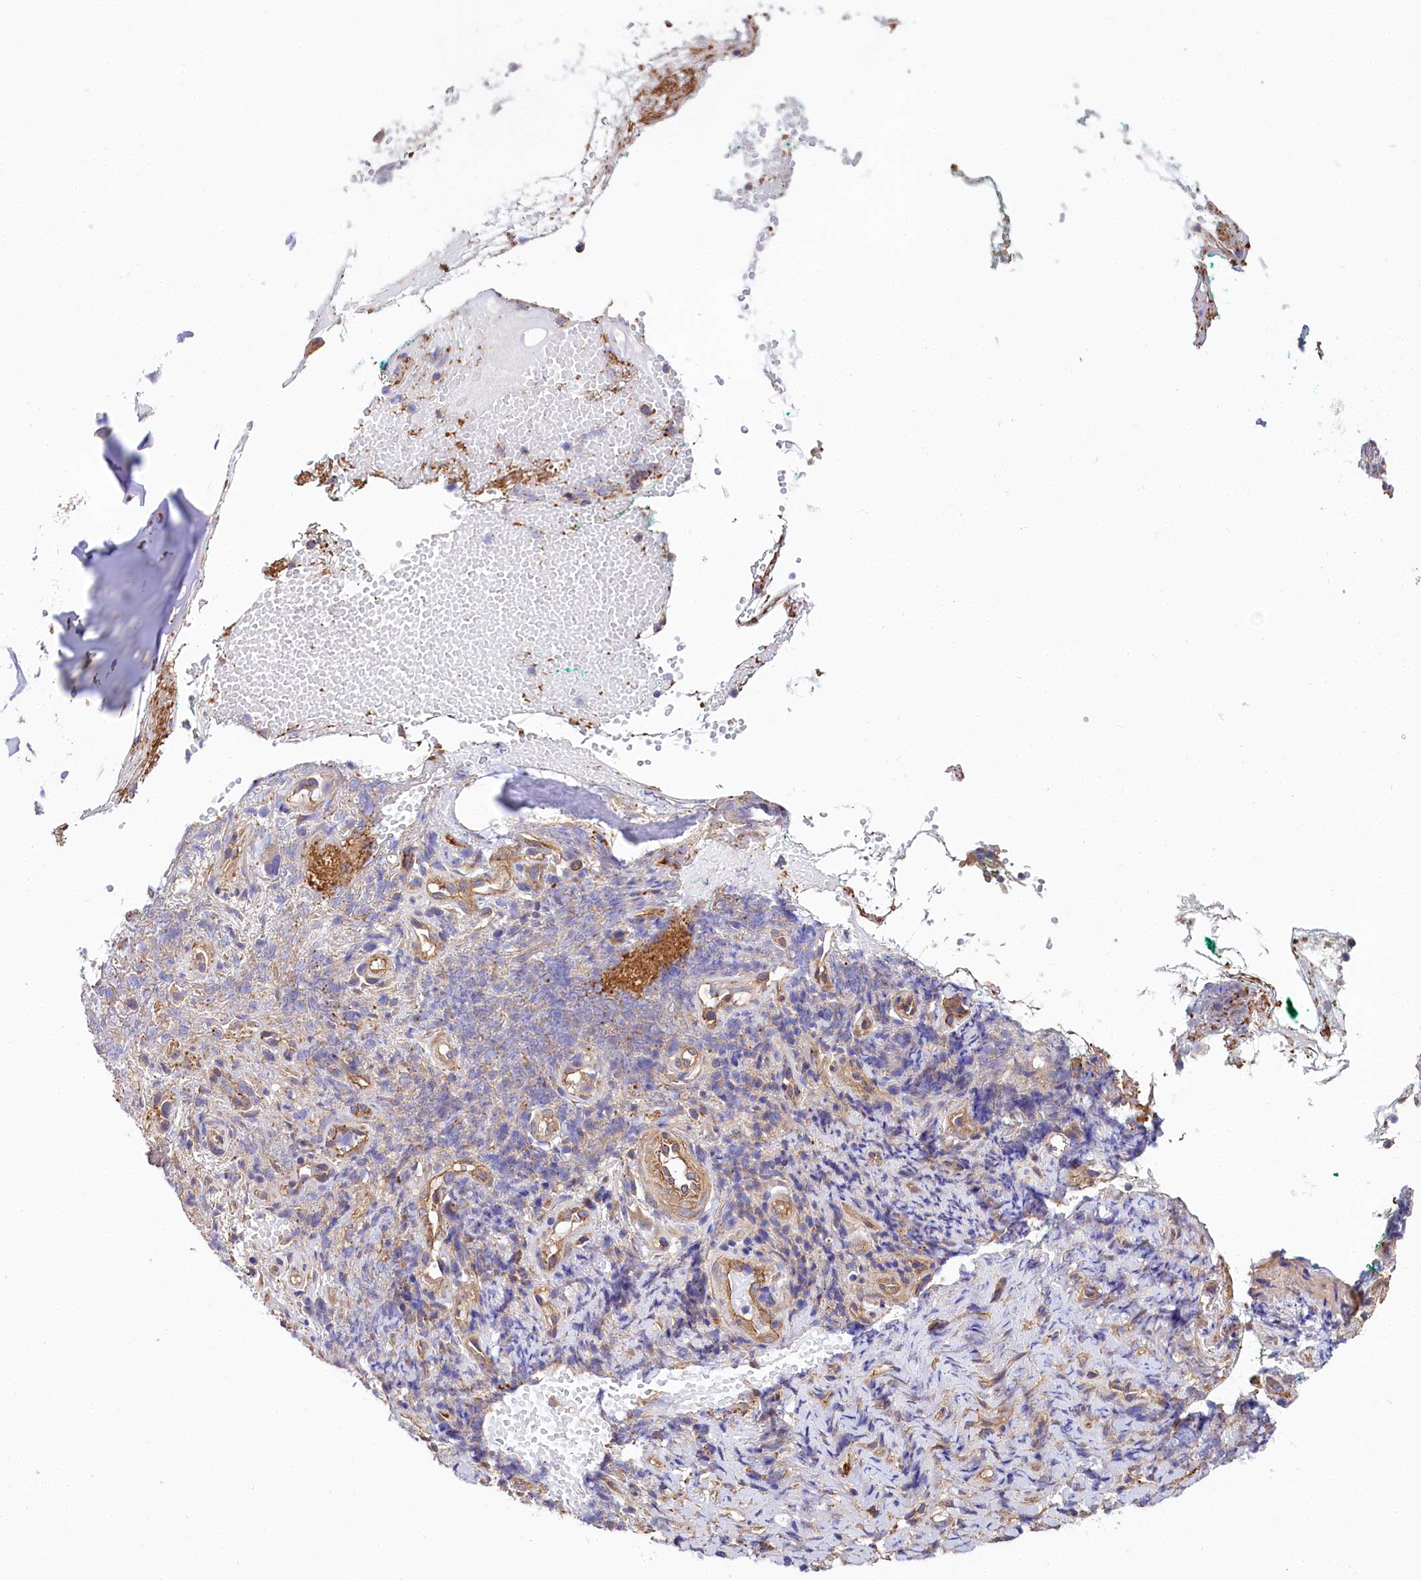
{"staining": {"intensity": "negative", "quantity": "none", "location": "none"}, "tissue": "adipose tissue", "cell_type": "Adipocytes", "image_type": "normal", "snomed": [{"axis": "morphology", "description": "Normal tissue, NOS"}, {"axis": "morphology", "description": "Basal cell carcinoma"}, {"axis": "topography", "description": "Cartilage tissue"}, {"axis": "topography", "description": "Nasopharynx"}, {"axis": "topography", "description": "Oral tissue"}], "caption": "An immunohistochemistry photomicrograph of benign adipose tissue is shown. There is no staining in adipocytes of adipose tissue.", "gene": "FCHSD2", "patient": {"sex": "female", "age": 77}}